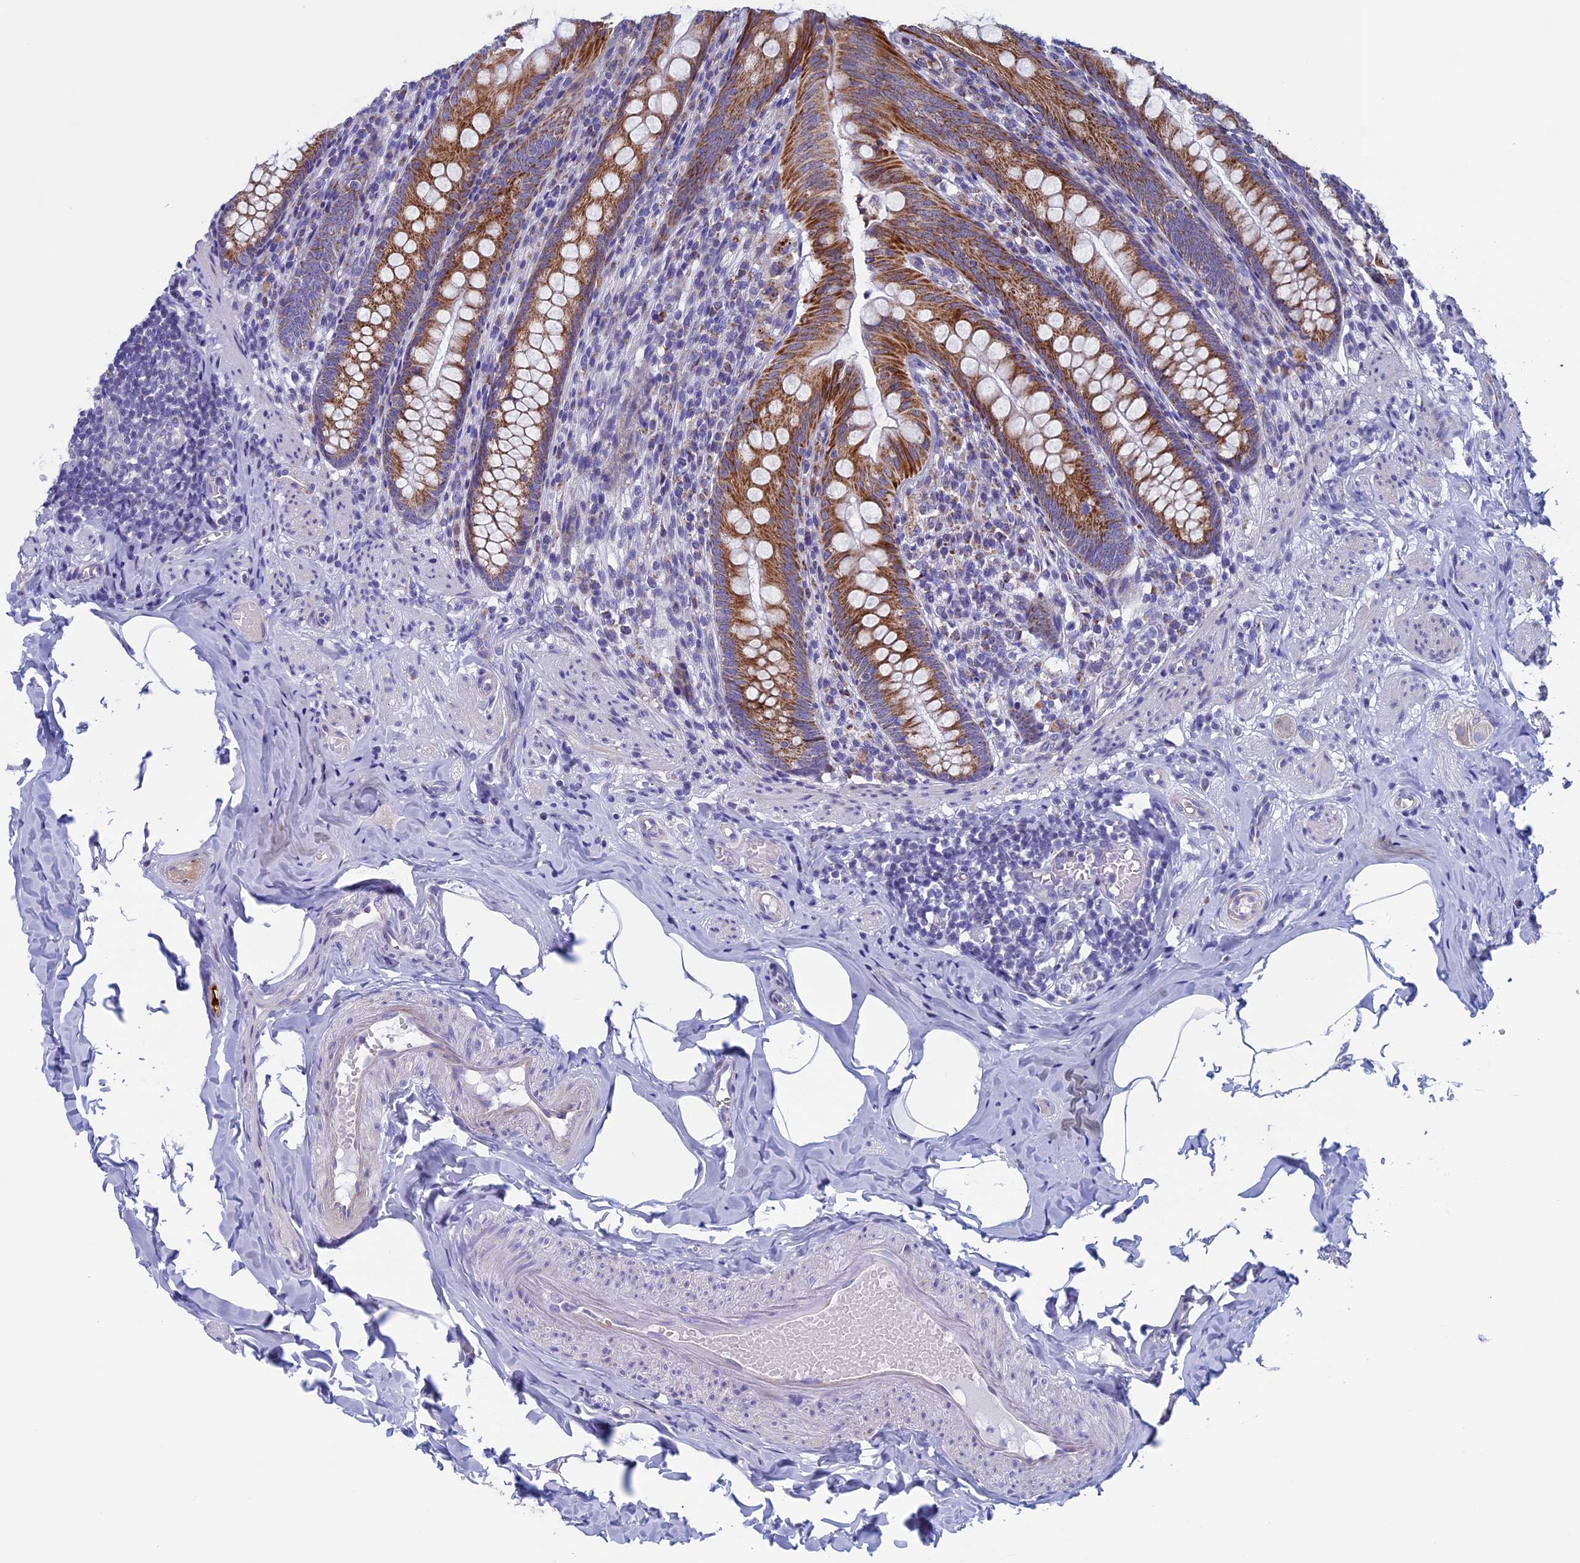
{"staining": {"intensity": "strong", "quantity": ">75%", "location": "cytoplasmic/membranous"}, "tissue": "appendix", "cell_type": "Glandular cells", "image_type": "normal", "snomed": [{"axis": "morphology", "description": "Normal tissue, NOS"}, {"axis": "topography", "description": "Appendix"}], "caption": "An IHC histopathology image of normal tissue is shown. Protein staining in brown shows strong cytoplasmic/membranous positivity in appendix within glandular cells.", "gene": "NDUFB9", "patient": {"sex": "male", "age": 55}}